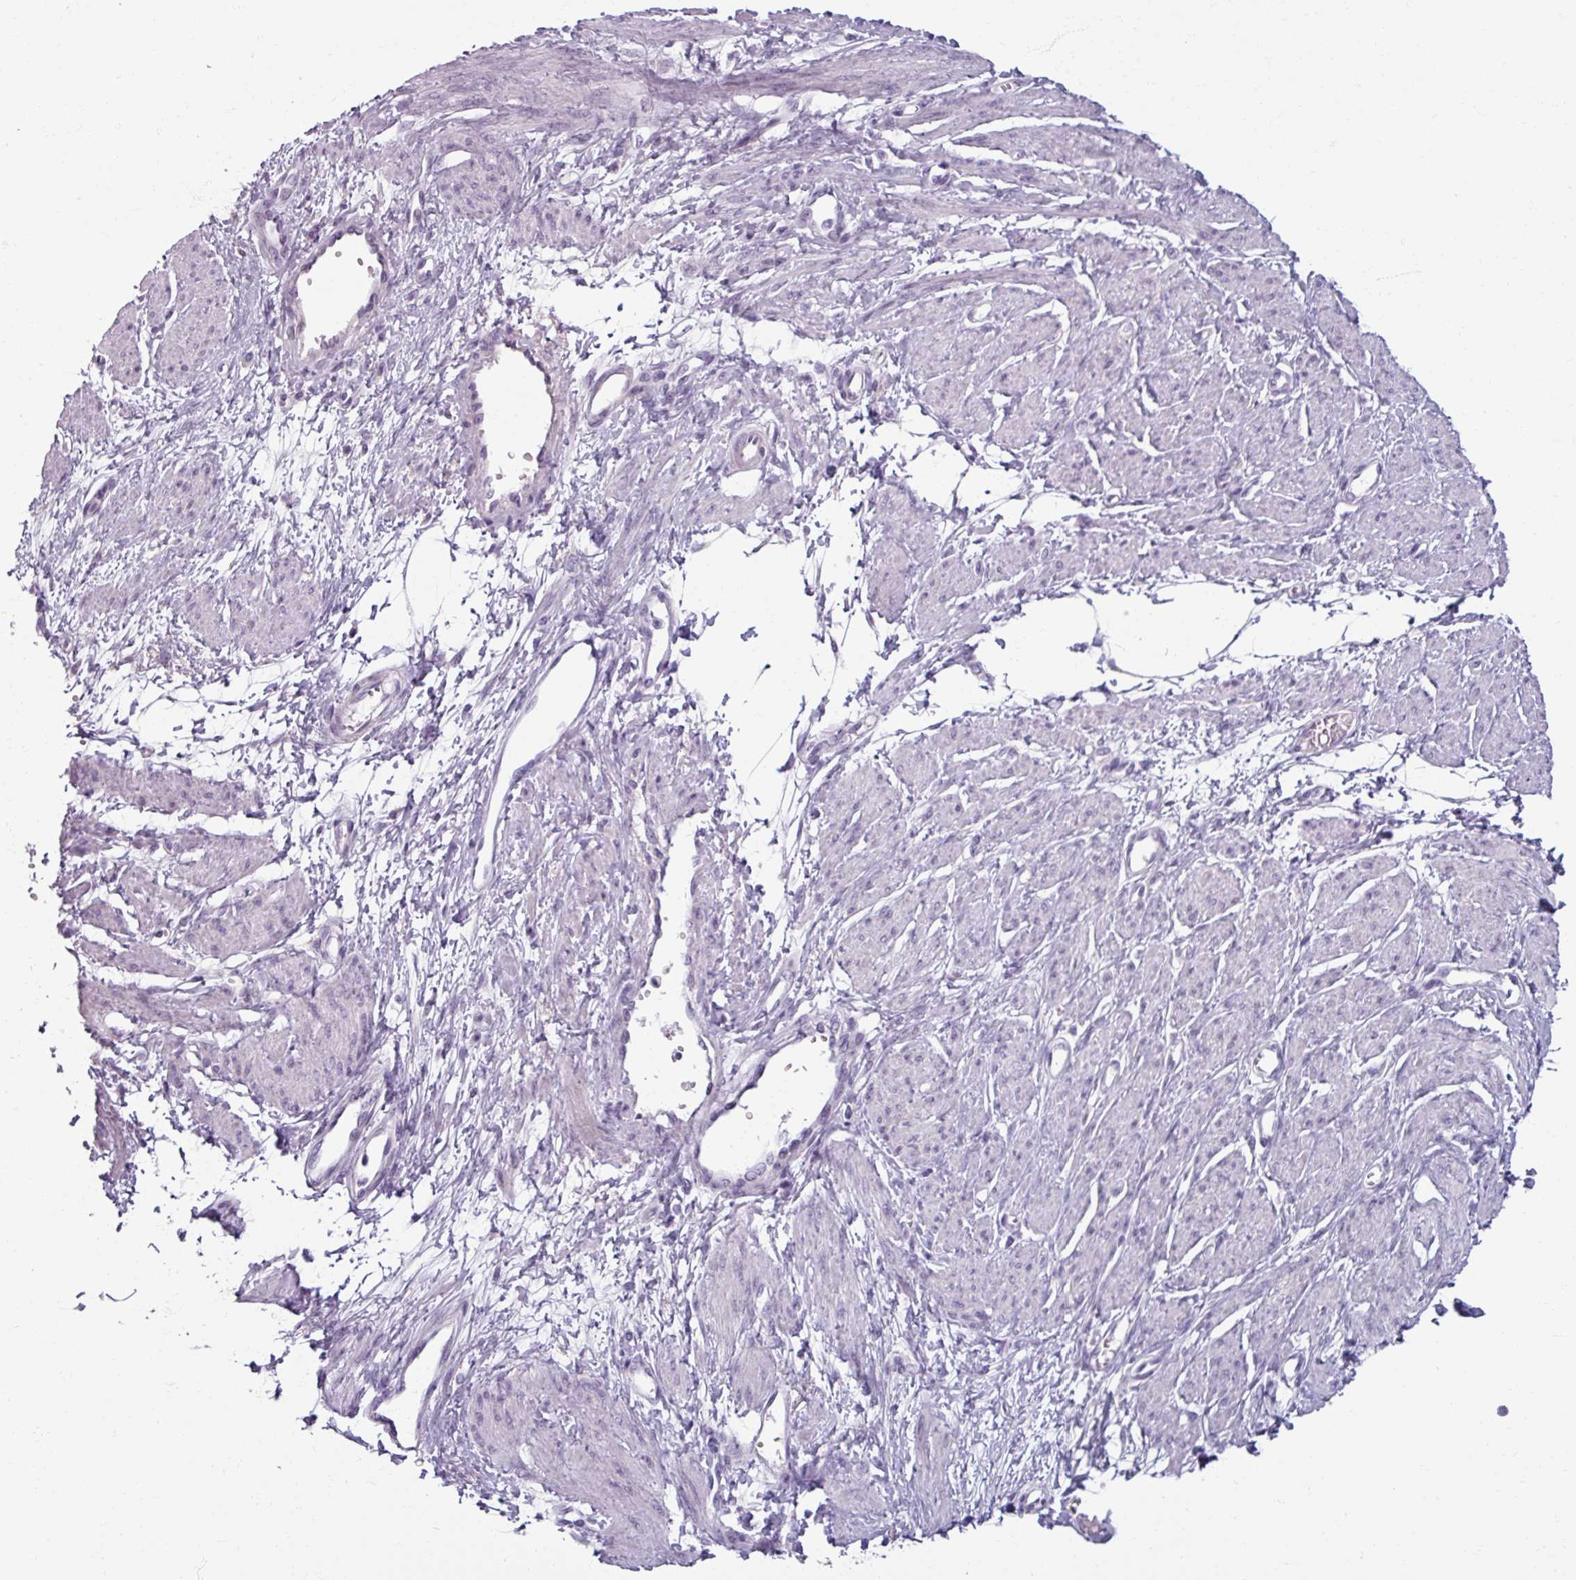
{"staining": {"intensity": "negative", "quantity": "none", "location": "none"}, "tissue": "smooth muscle", "cell_type": "Smooth muscle cells", "image_type": "normal", "snomed": [{"axis": "morphology", "description": "Normal tissue, NOS"}, {"axis": "topography", "description": "Smooth muscle"}, {"axis": "topography", "description": "Uterus"}], "caption": "The image reveals no staining of smooth muscle cells in normal smooth muscle.", "gene": "SMIM11", "patient": {"sex": "female", "age": 39}}